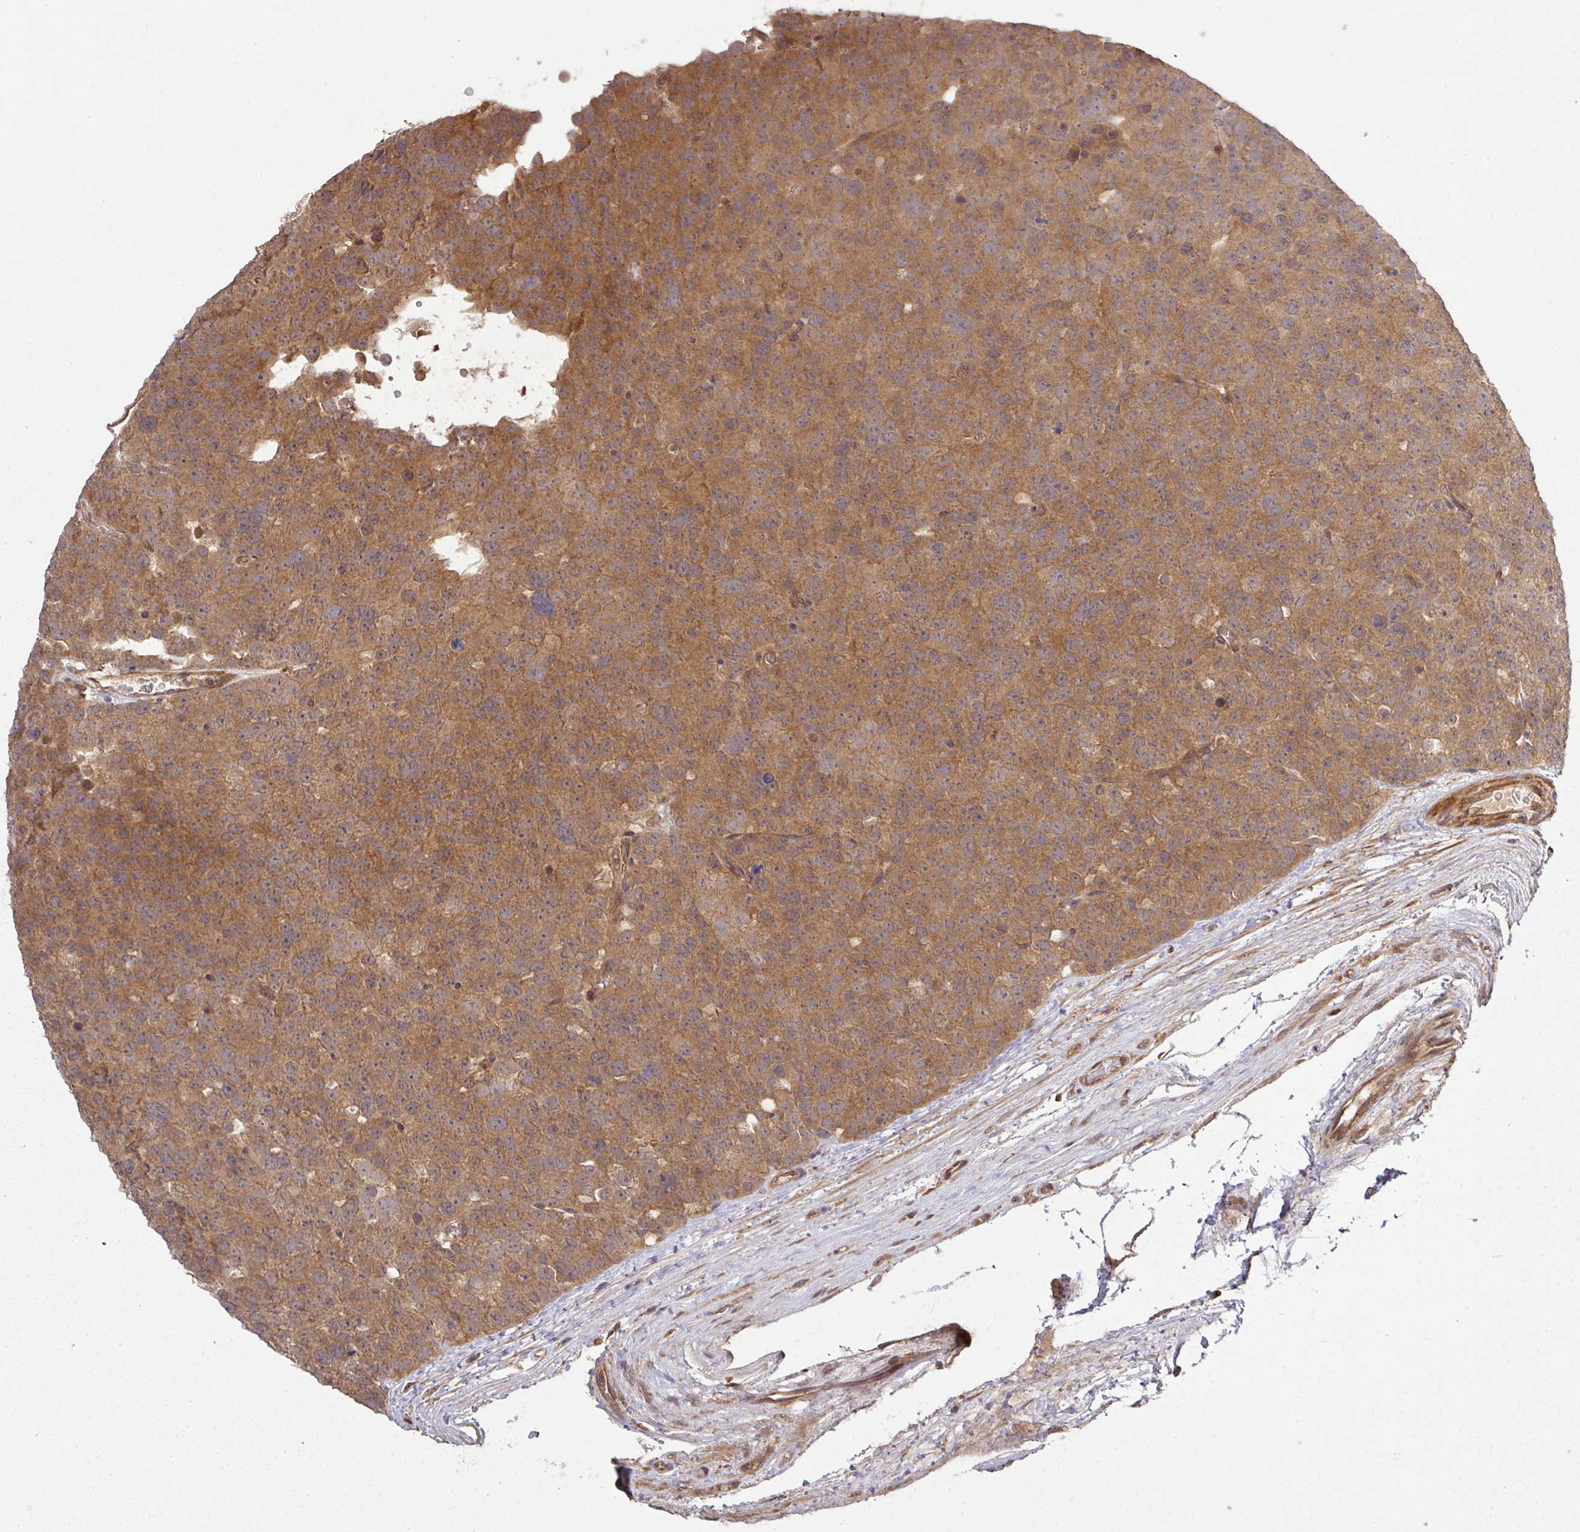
{"staining": {"intensity": "moderate", "quantity": ">75%", "location": "cytoplasmic/membranous"}, "tissue": "testis cancer", "cell_type": "Tumor cells", "image_type": "cancer", "snomed": [{"axis": "morphology", "description": "Seminoma, NOS"}, {"axis": "topography", "description": "Testis"}], "caption": "Immunohistochemical staining of human testis cancer (seminoma) reveals moderate cytoplasmic/membranous protein staining in approximately >75% of tumor cells.", "gene": "ARPIN", "patient": {"sex": "male", "age": 71}}